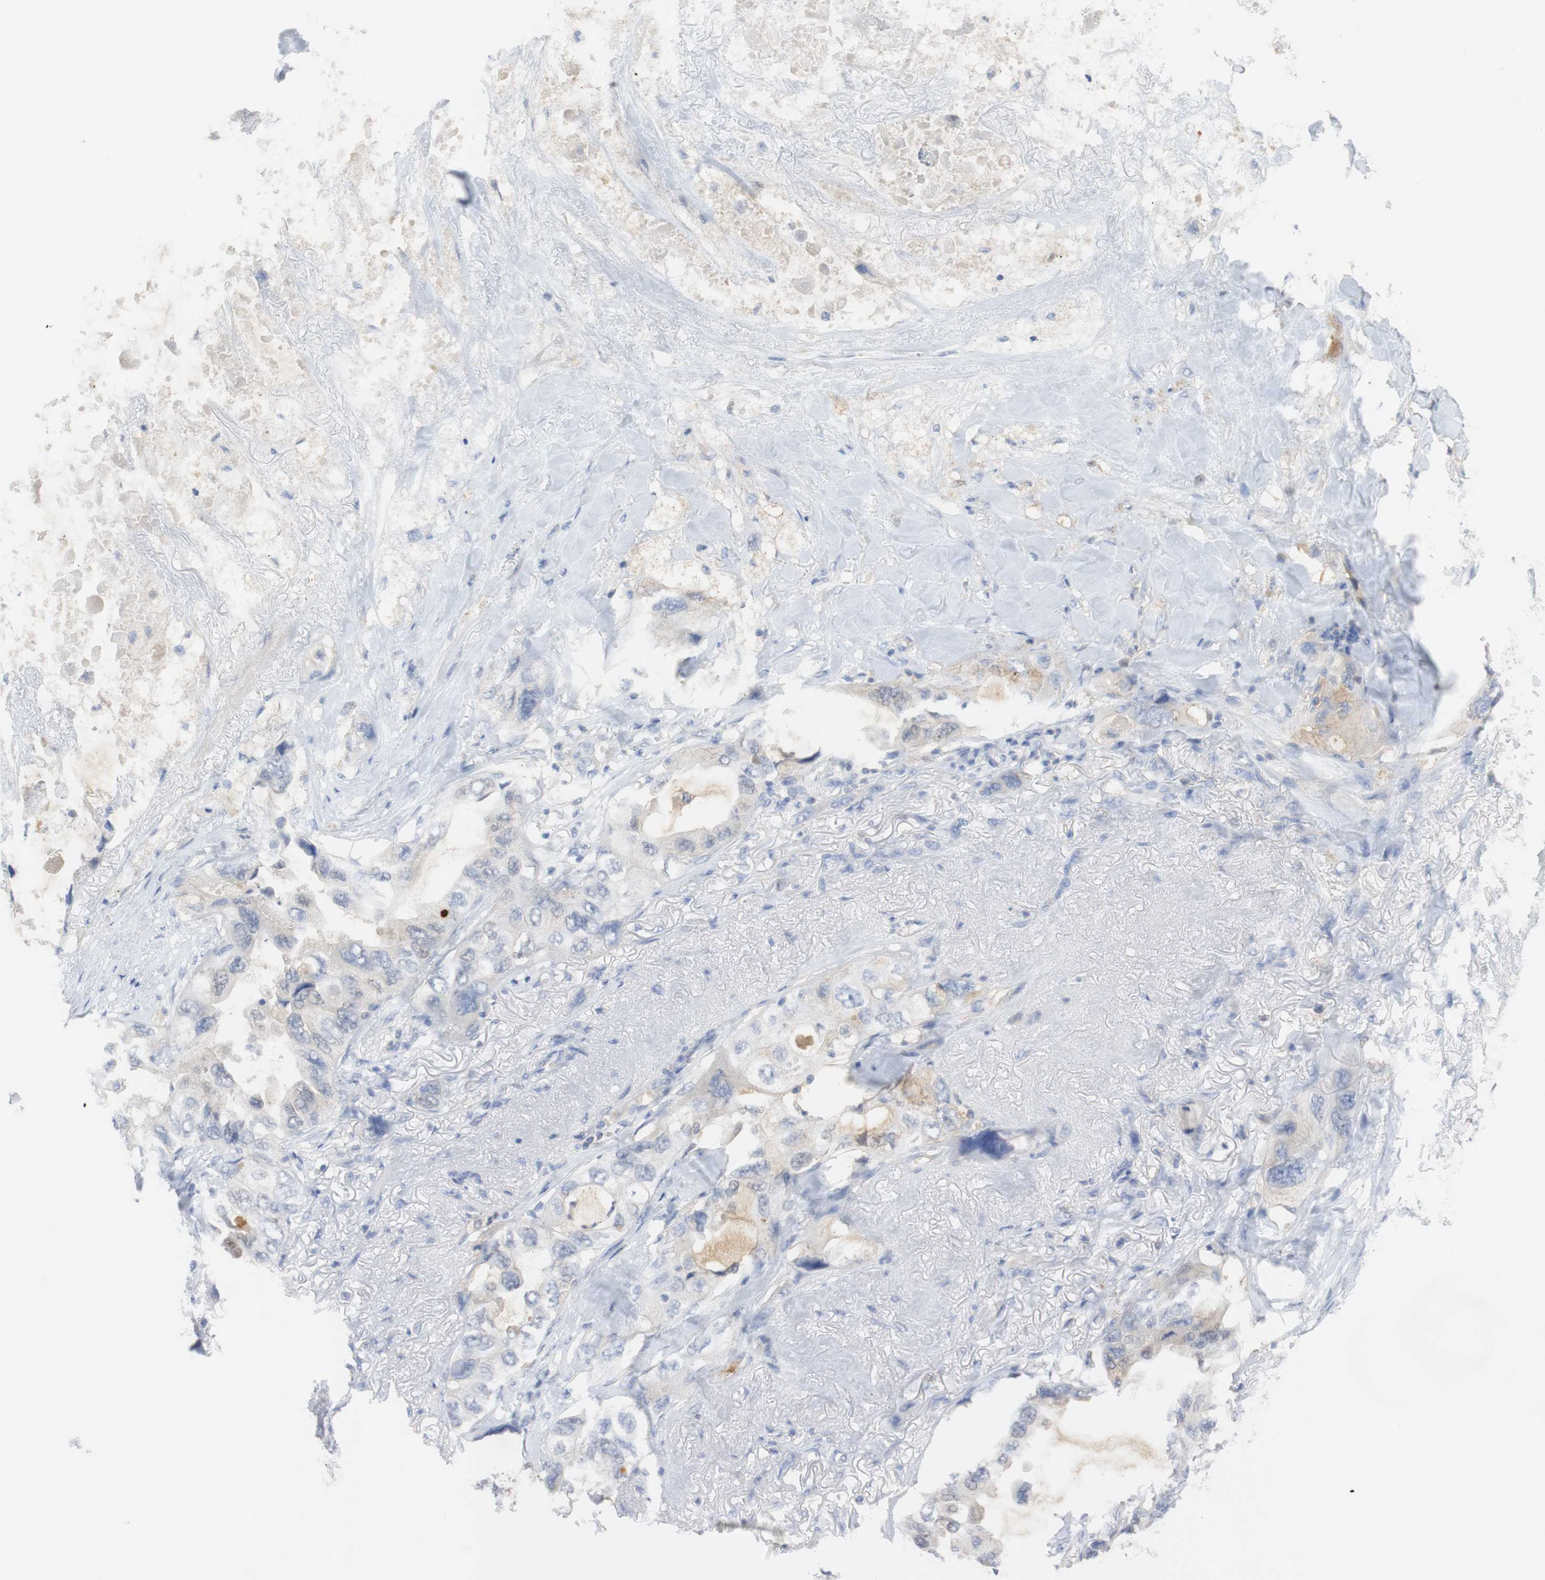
{"staining": {"intensity": "strong", "quantity": "<25%", "location": "nuclear"}, "tissue": "lung cancer", "cell_type": "Tumor cells", "image_type": "cancer", "snomed": [{"axis": "morphology", "description": "Squamous cell carcinoma, NOS"}, {"axis": "topography", "description": "Lung"}], "caption": "Approximately <25% of tumor cells in human squamous cell carcinoma (lung) show strong nuclear protein staining as visualized by brown immunohistochemical staining.", "gene": "SELENBP1", "patient": {"sex": "female", "age": 73}}